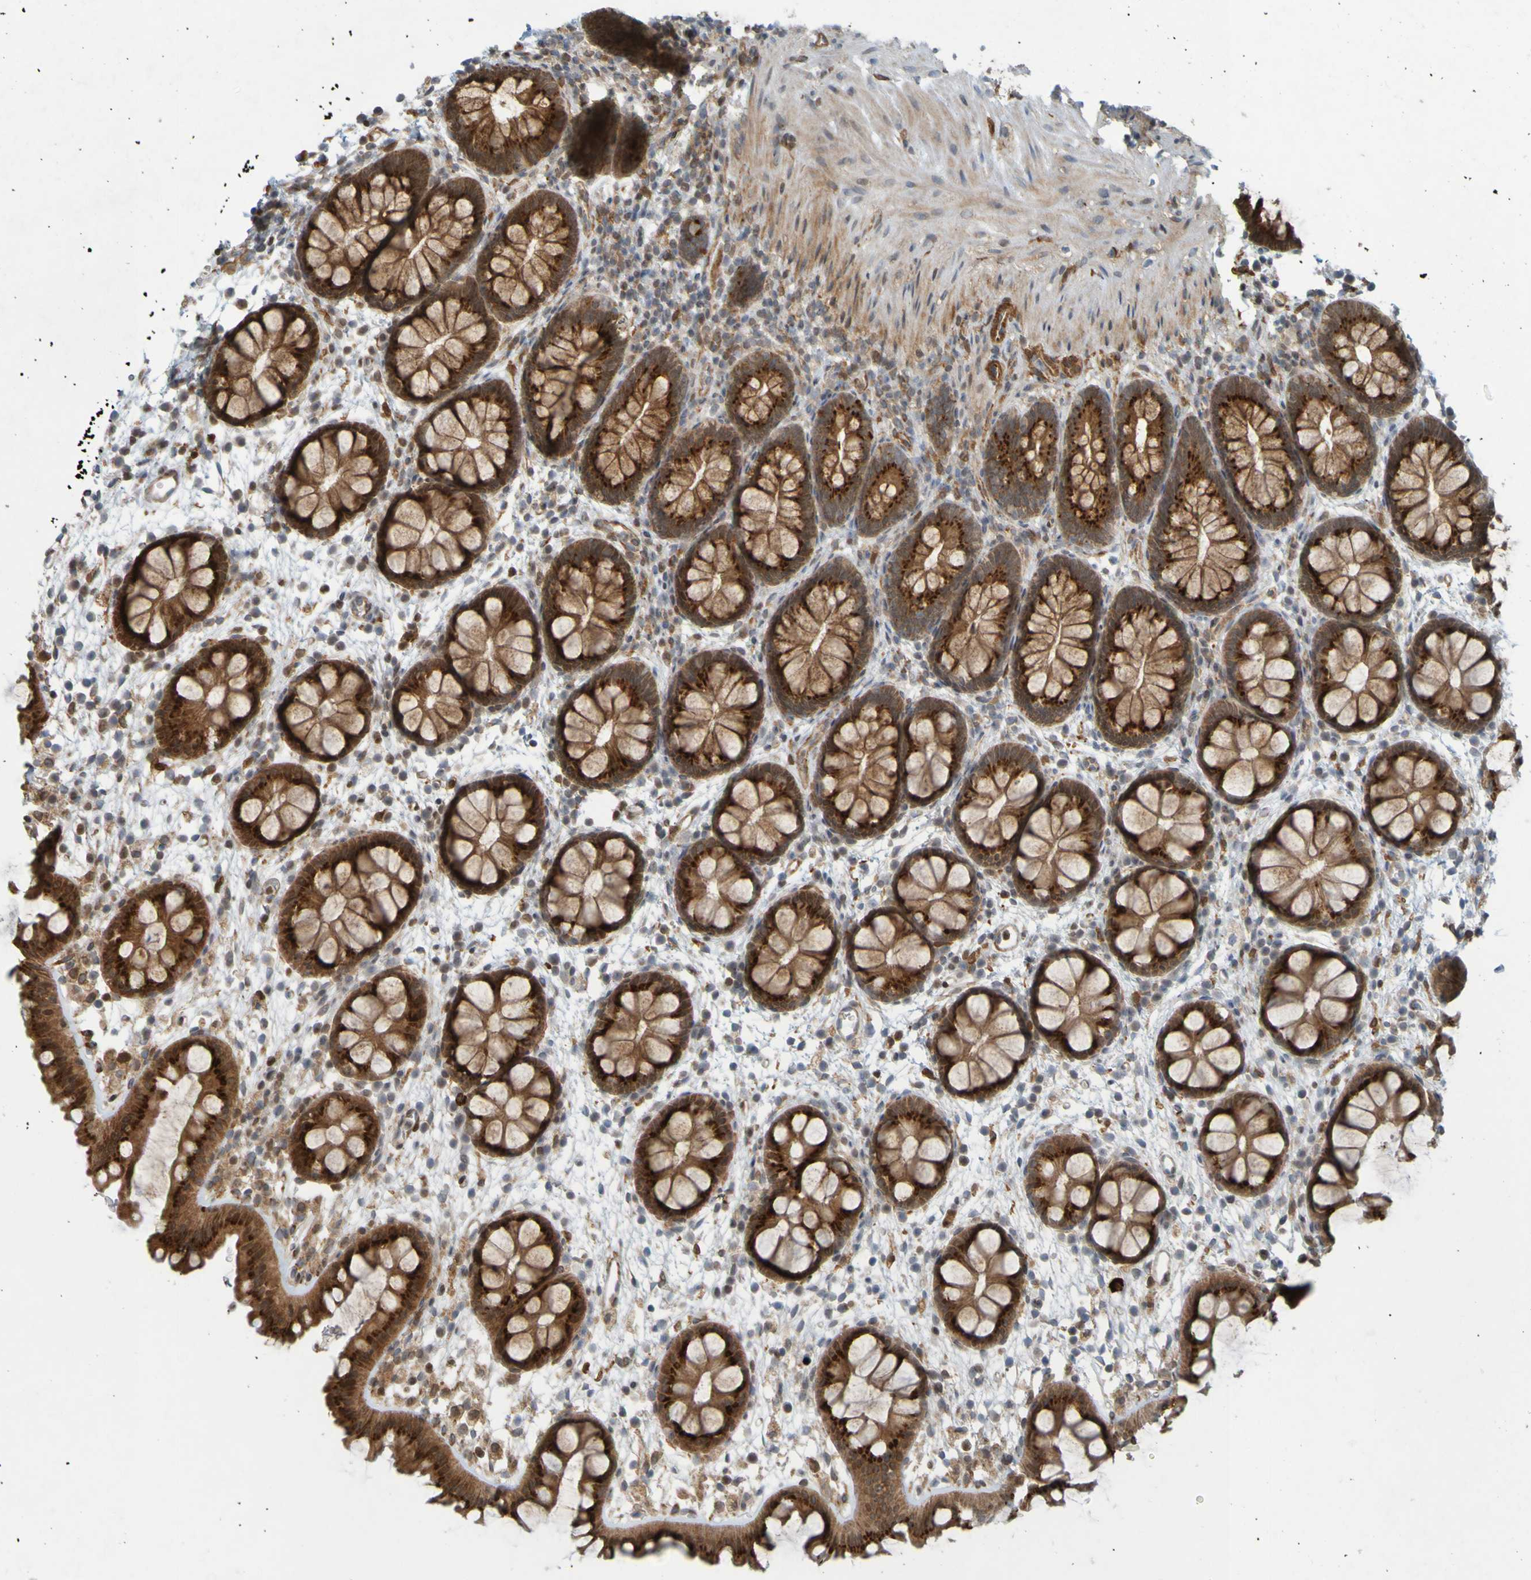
{"staining": {"intensity": "strong", "quantity": ">75%", "location": "cytoplasmic/membranous"}, "tissue": "rectum", "cell_type": "Glandular cells", "image_type": "normal", "snomed": [{"axis": "morphology", "description": "Normal tissue, NOS"}, {"axis": "topography", "description": "Rectum"}], "caption": "About >75% of glandular cells in benign human rectum display strong cytoplasmic/membranous protein expression as visualized by brown immunohistochemical staining.", "gene": "GUCY1A1", "patient": {"sex": "female", "age": 24}}